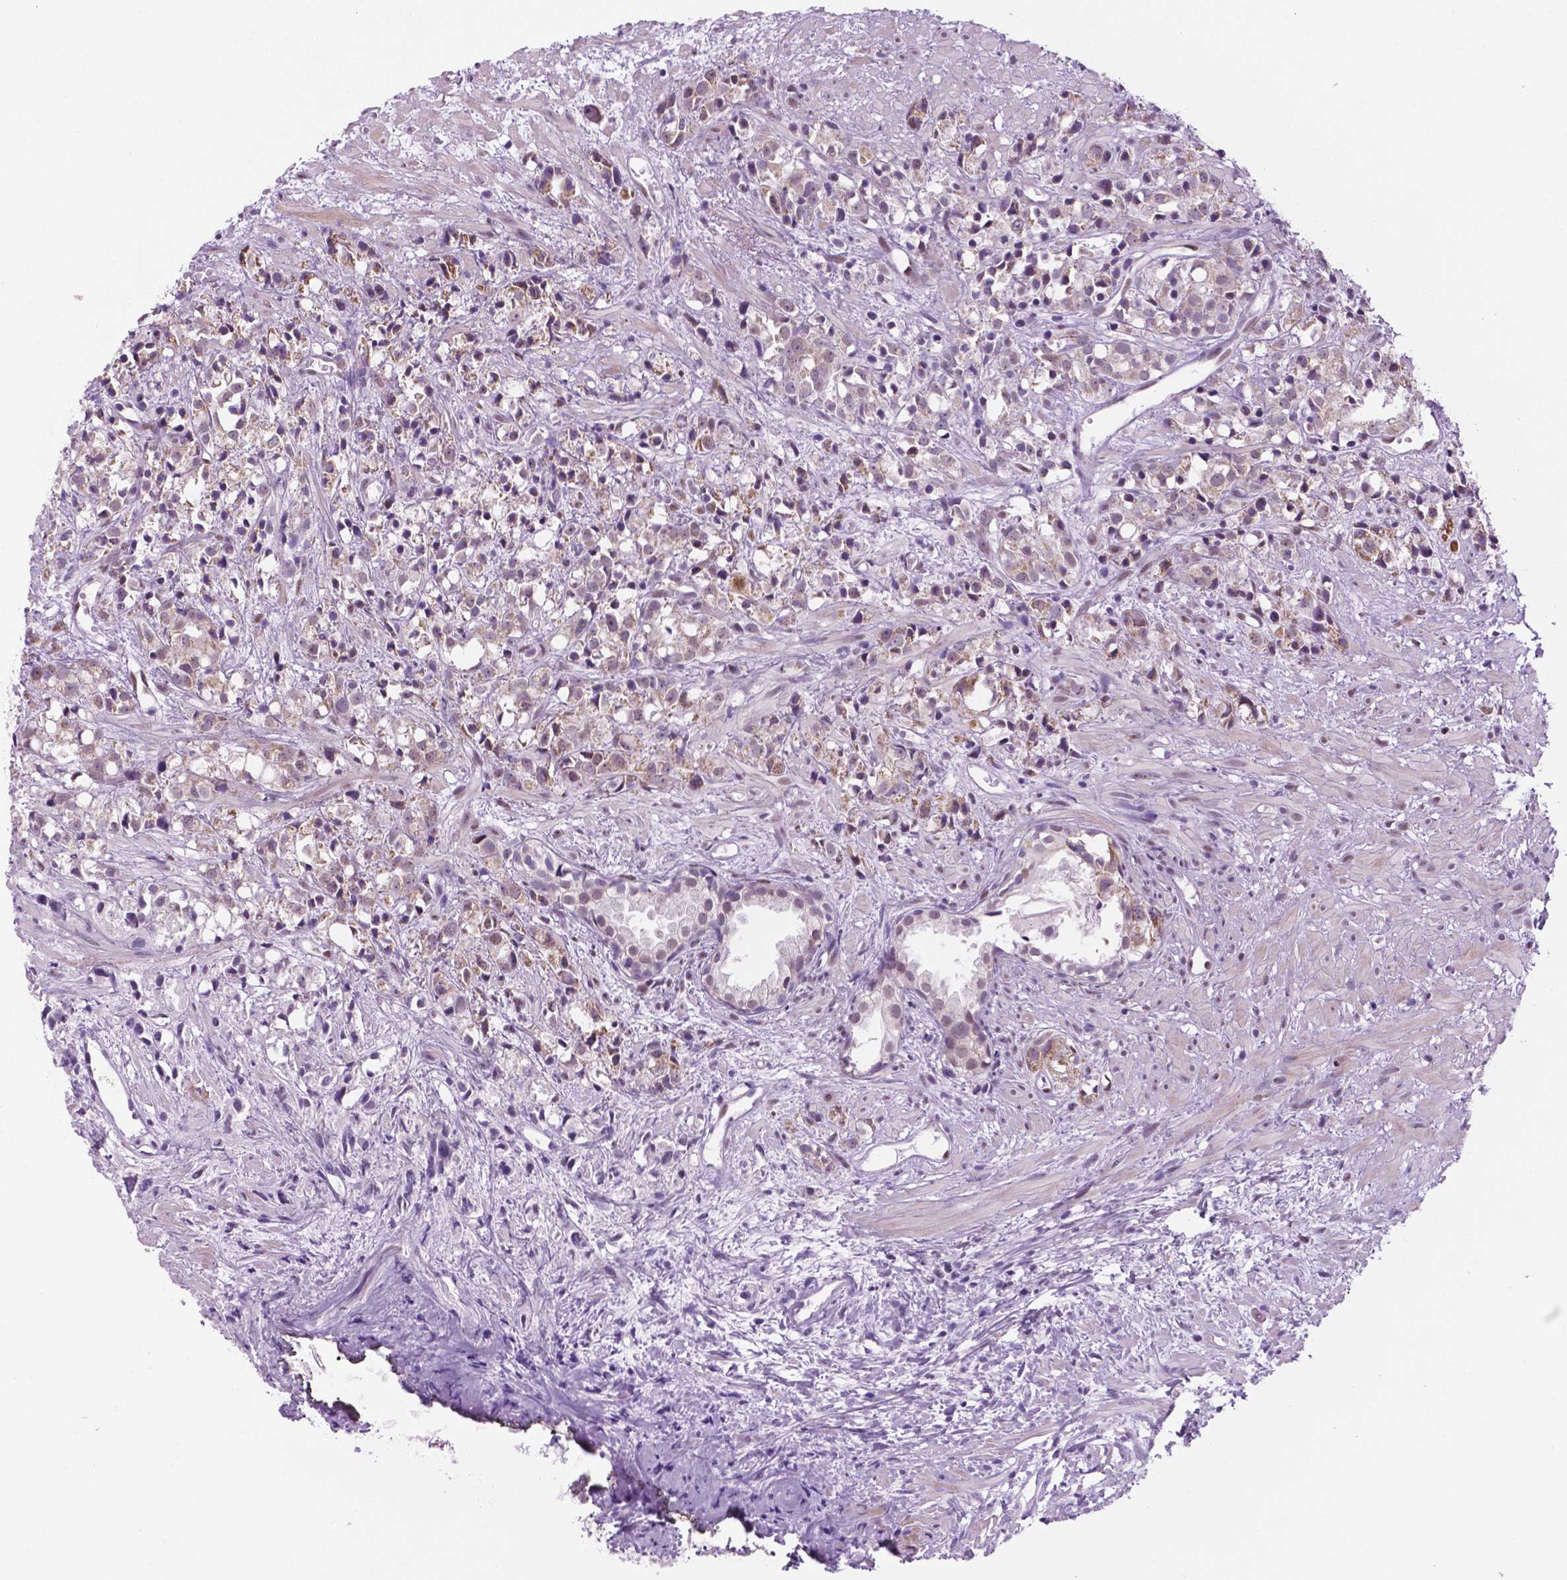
{"staining": {"intensity": "weak", "quantity": "<25%", "location": "nuclear"}, "tissue": "prostate cancer", "cell_type": "Tumor cells", "image_type": "cancer", "snomed": [{"axis": "morphology", "description": "Adenocarcinoma, High grade"}, {"axis": "topography", "description": "Prostate"}], "caption": "Human prostate adenocarcinoma (high-grade) stained for a protein using immunohistochemistry (IHC) shows no staining in tumor cells.", "gene": "C18orf21", "patient": {"sex": "male", "age": 79}}